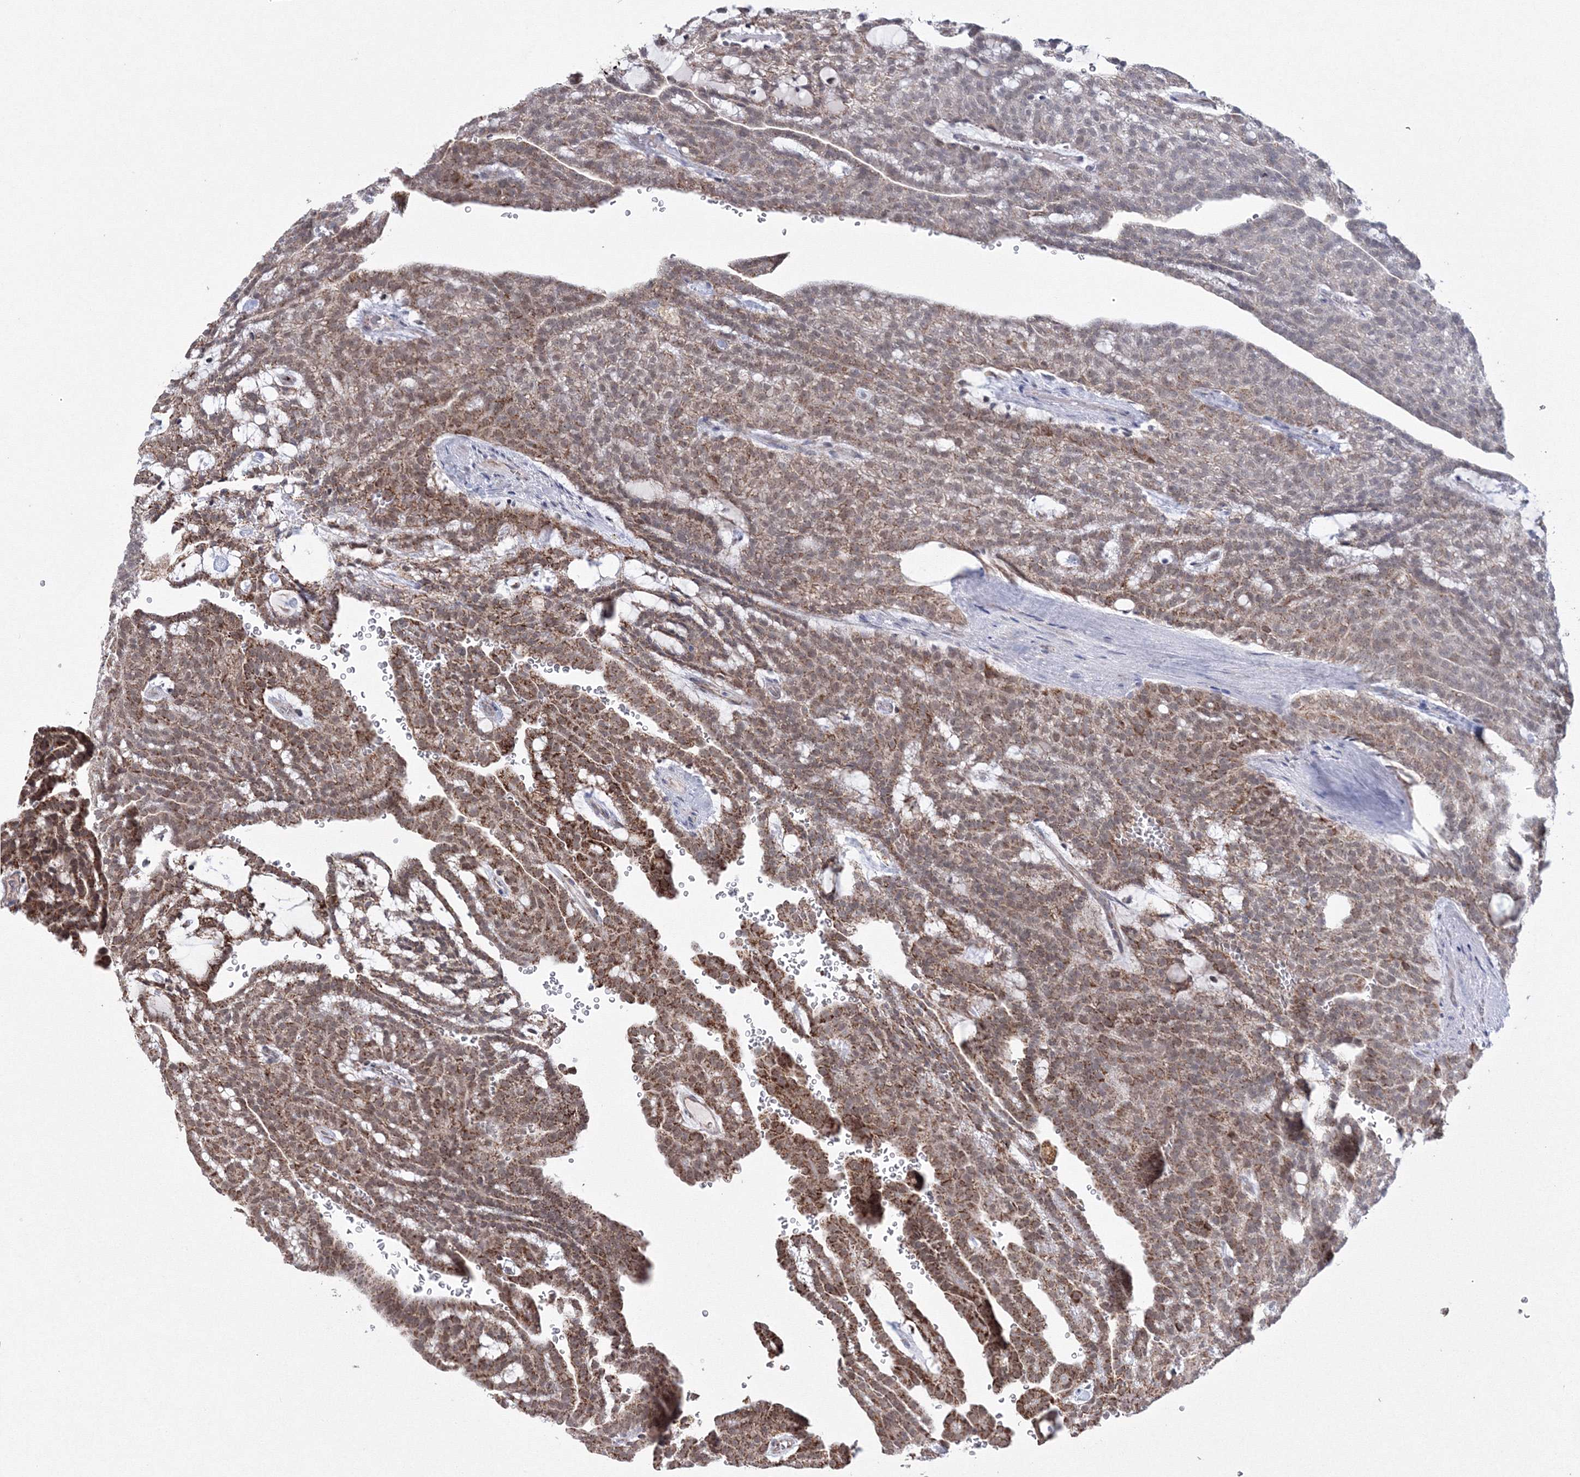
{"staining": {"intensity": "moderate", "quantity": ">75%", "location": "cytoplasmic/membranous,nuclear"}, "tissue": "renal cancer", "cell_type": "Tumor cells", "image_type": "cancer", "snomed": [{"axis": "morphology", "description": "Adenocarcinoma, NOS"}, {"axis": "topography", "description": "Kidney"}], "caption": "A high-resolution image shows IHC staining of adenocarcinoma (renal), which reveals moderate cytoplasmic/membranous and nuclear staining in approximately >75% of tumor cells.", "gene": "GRSF1", "patient": {"sex": "male", "age": 63}}